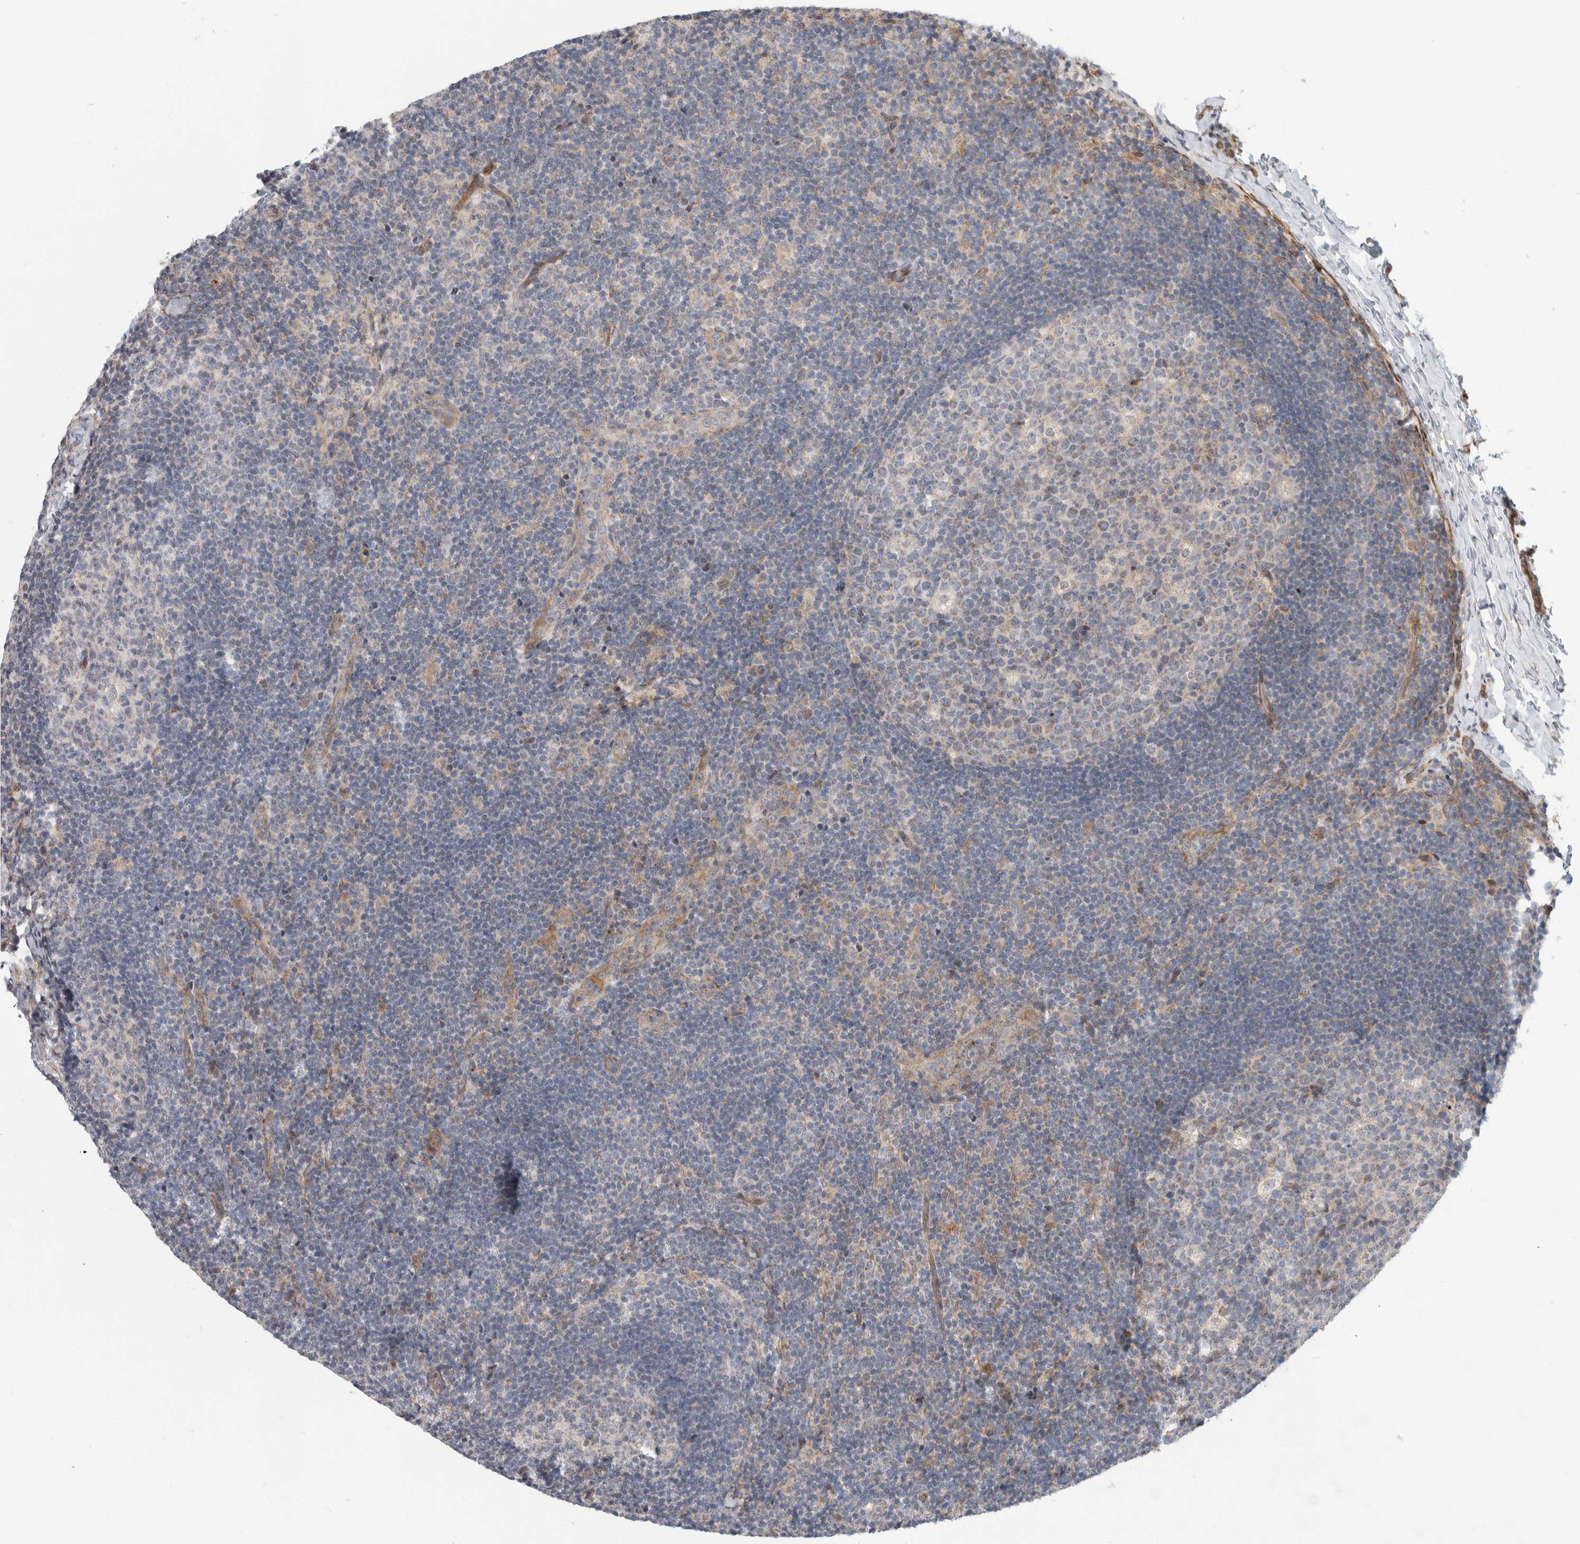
{"staining": {"intensity": "weak", "quantity": "<25%", "location": "cytoplasmic/membranous"}, "tissue": "lymph node", "cell_type": "Germinal center cells", "image_type": "normal", "snomed": [{"axis": "morphology", "description": "Normal tissue, NOS"}, {"axis": "topography", "description": "Lymph node"}], "caption": "IHC of unremarkable human lymph node demonstrates no expression in germinal center cells.", "gene": "KPNA5", "patient": {"sex": "female", "age": 22}}